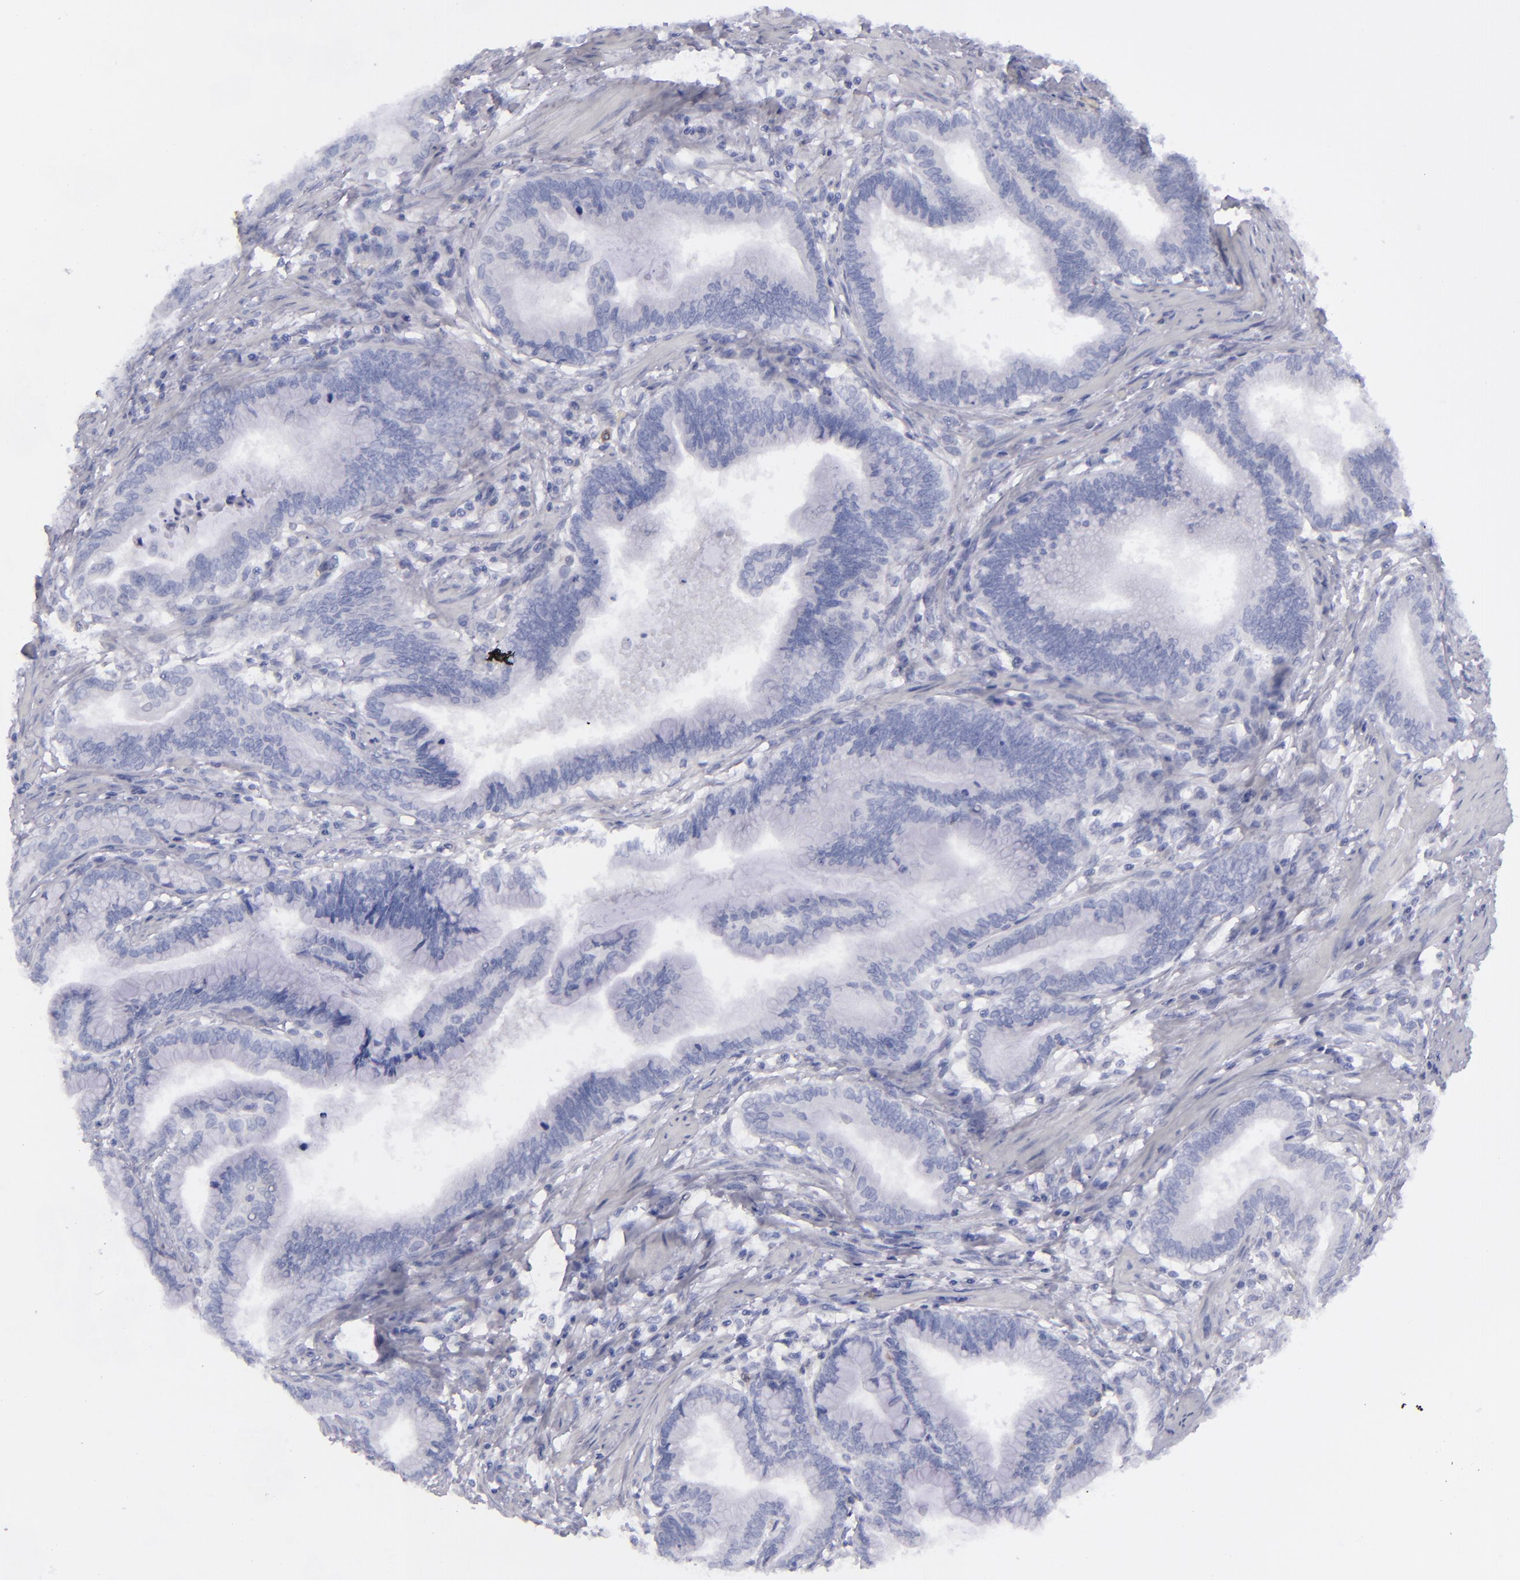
{"staining": {"intensity": "negative", "quantity": "none", "location": "none"}, "tissue": "pancreatic cancer", "cell_type": "Tumor cells", "image_type": "cancer", "snomed": [{"axis": "morphology", "description": "Adenocarcinoma, NOS"}, {"axis": "topography", "description": "Pancreas"}], "caption": "An image of pancreatic adenocarcinoma stained for a protein exhibits no brown staining in tumor cells. (DAB (3,3'-diaminobenzidine) immunohistochemistry with hematoxylin counter stain).", "gene": "CD22", "patient": {"sex": "female", "age": 64}}